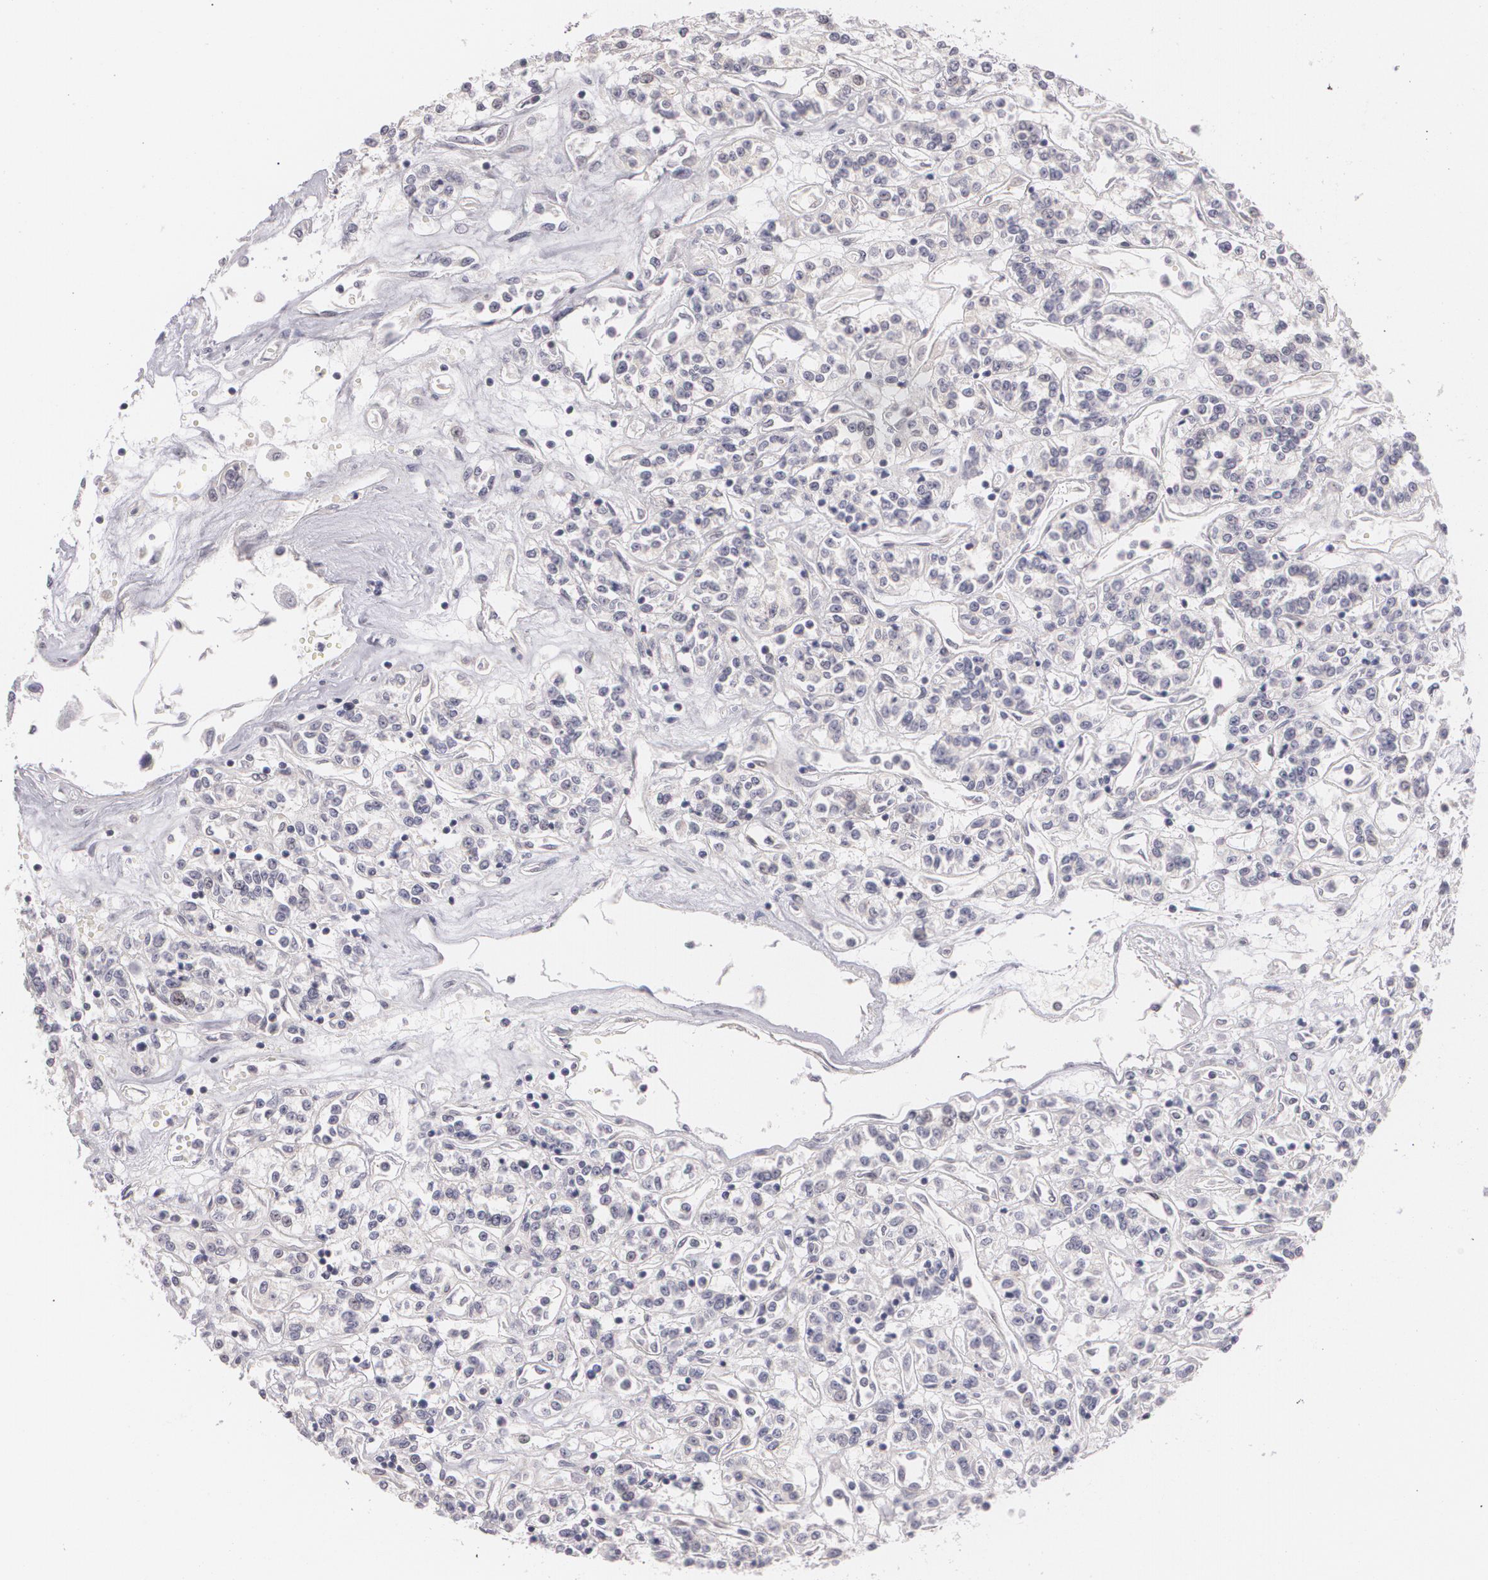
{"staining": {"intensity": "negative", "quantity": "none", "location": "none"}, "tissue": "renal cancer", "cell_type": "Tumor cells", "image_type": "cancer", "snomed": [{"axis": "morphology", "description": "Adenocarcinoma, NOS"}, {"axis": "topography", "description": "Kidney"}], "caption": "DAB immunohistochemical staining of renal adenocarcinoma reveals no significant positivity in tumor cells.", "gene": "ZBTB16", "patient": {"sex": "female", "age": 76}}